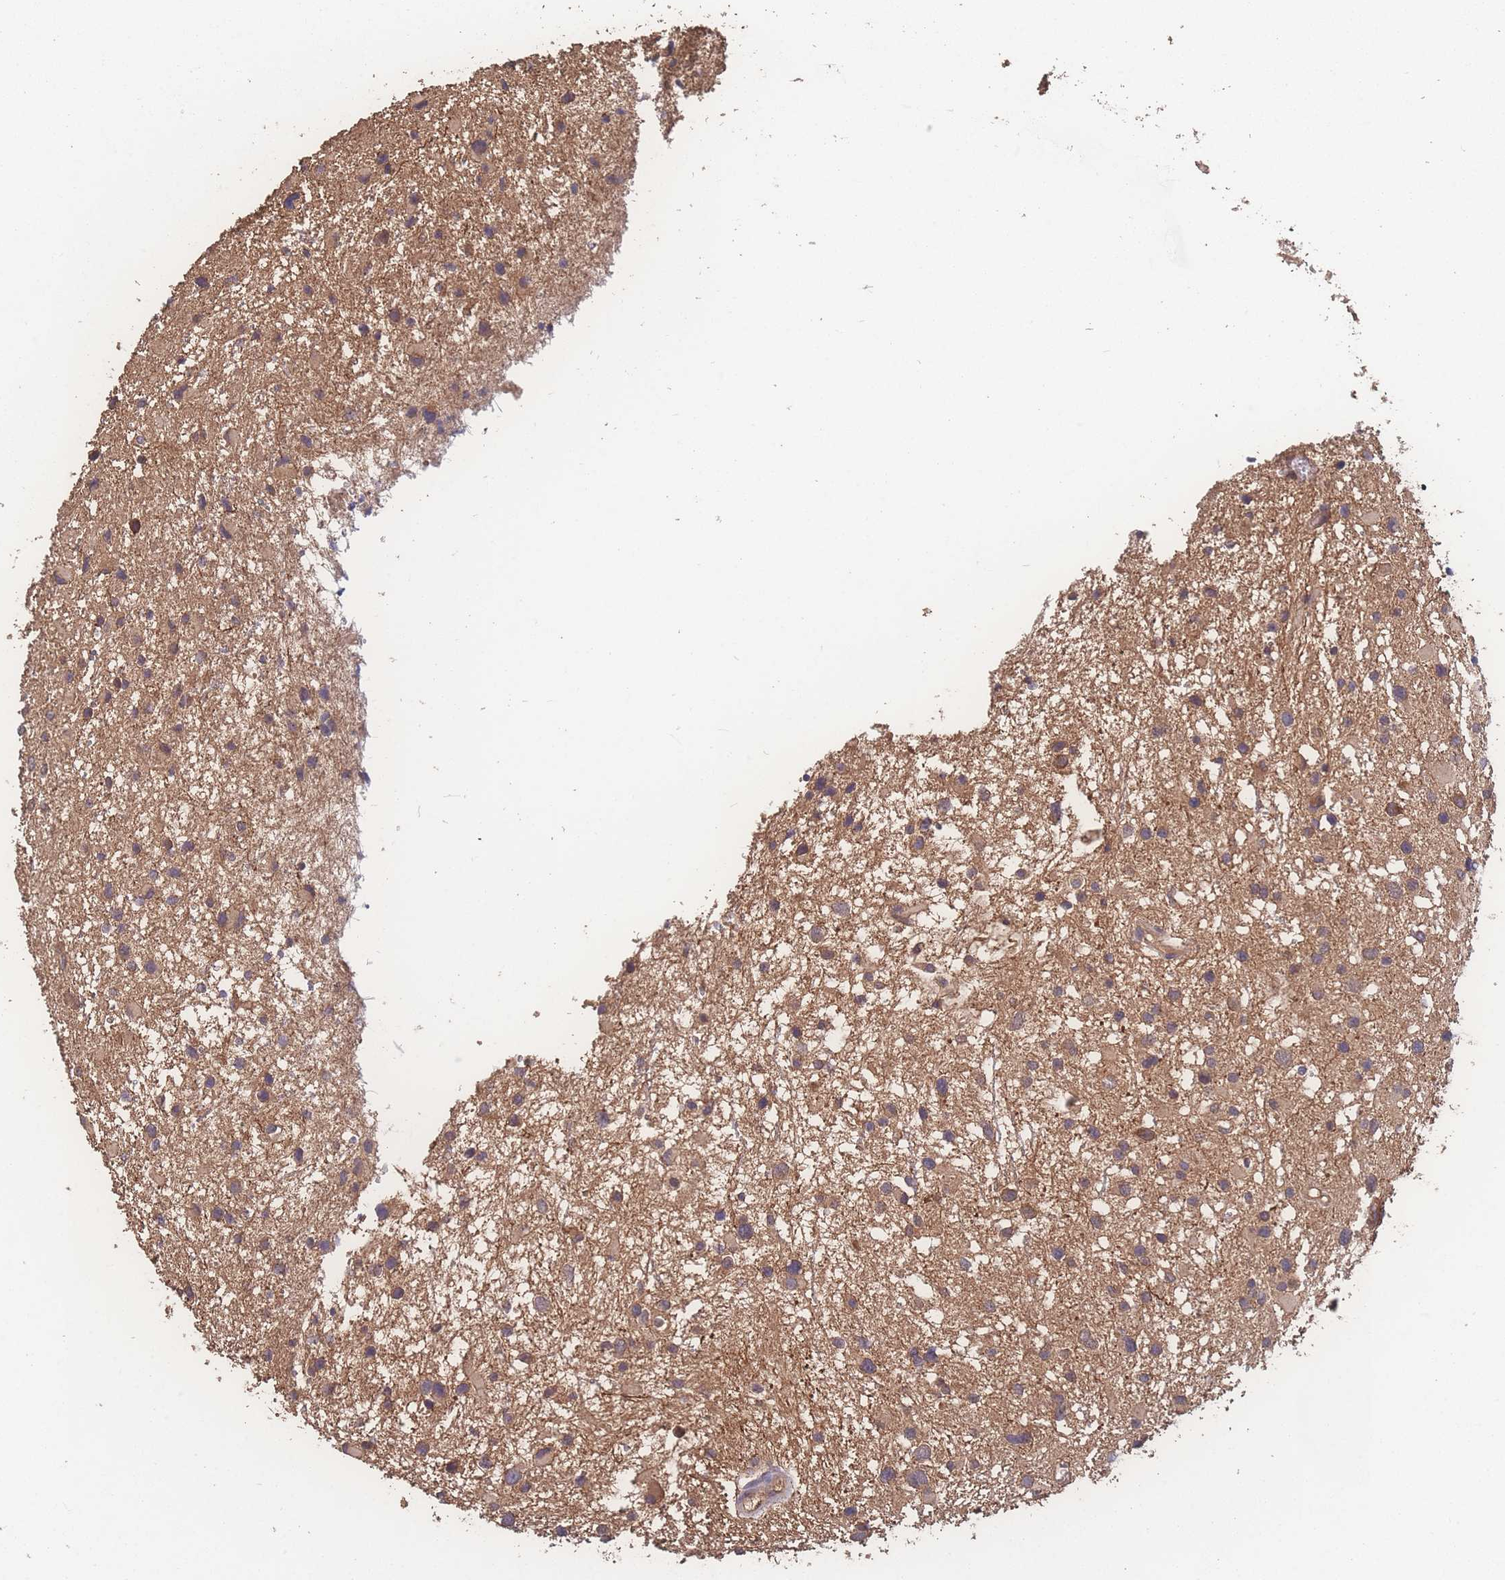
{"staining": {"intensity": "moderate", "quantity": "<25%", "location": "cytoplasmic/membranous"}, "tissue": "glioma", "cell_type": "Tumor cells", "image_type": "cancer", "snomed": [{"axis": "morphology", "description": "Glioma, malignant, Low grade"}, {"axis": "topography", "description": "Brain"}], "caption": "A photomicrograph showing moderate cytoplasmic/membranous expression in approximately <25% of tumor cells in glioma, as visualized by brown immunohistochemical staining.", "gene": "ATXN10", "patient": {"sex": "female", "age": 32}}